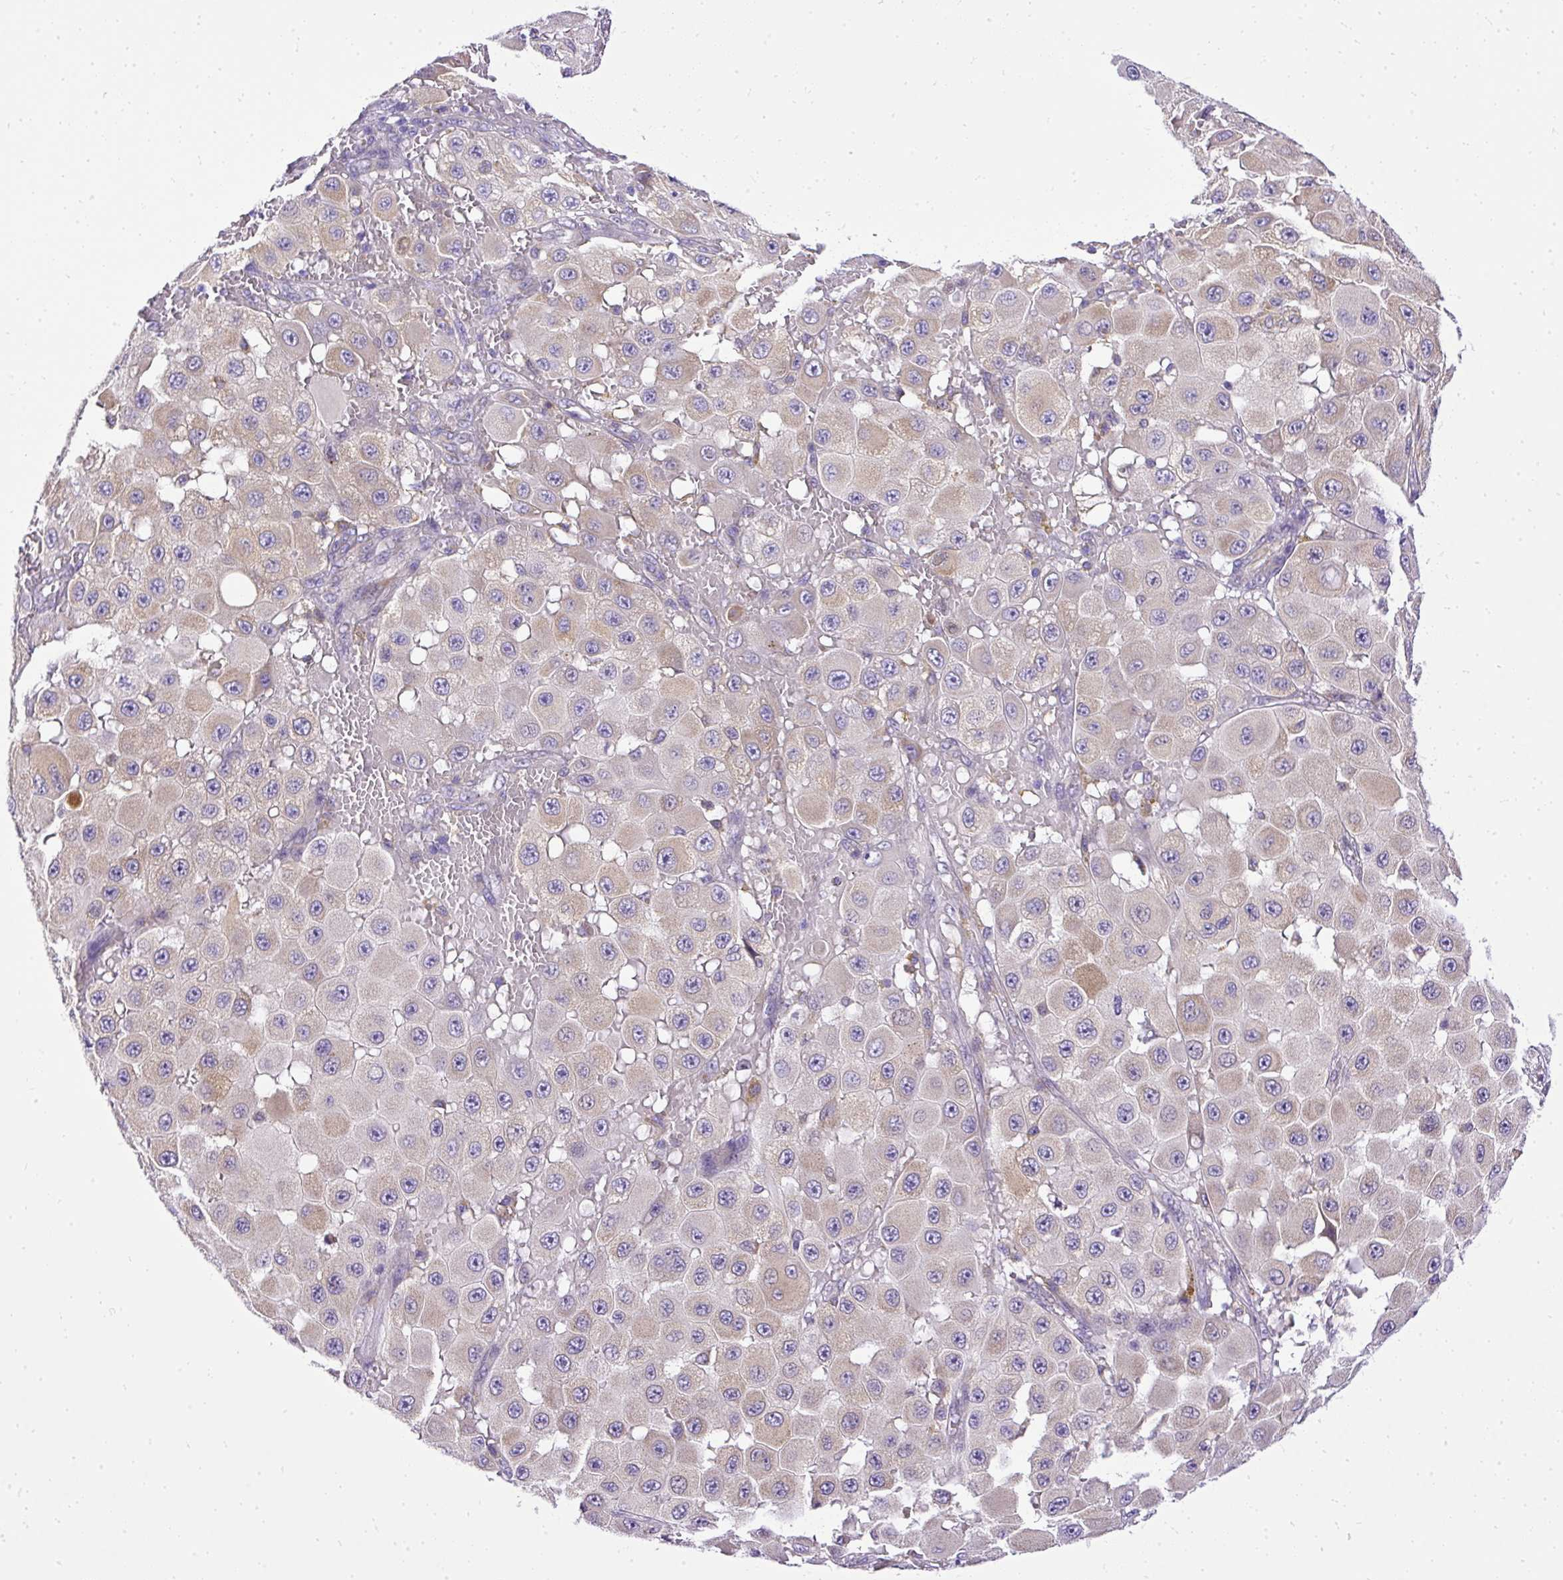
{"staining": {"intensity": "moderate", "quantity": "25%-75%", "location": "cytoplasmic/membranous"}, "tissue": "melanoma", "cell_type": "Tumor cells", "image_type": "cancer", "snomed": [{"axis": "morphology", "description": "Malignant melanoma, NOS"}, {"axis": "topography", "description": "Skin"}], "caption": "A photomicrograph of melanoma stained for a protein displays moderate cytoplasmic/membranous brown staining in tumor cells.", "gene": "AMFR", "patient": {"sex": "female", "age": 81}}